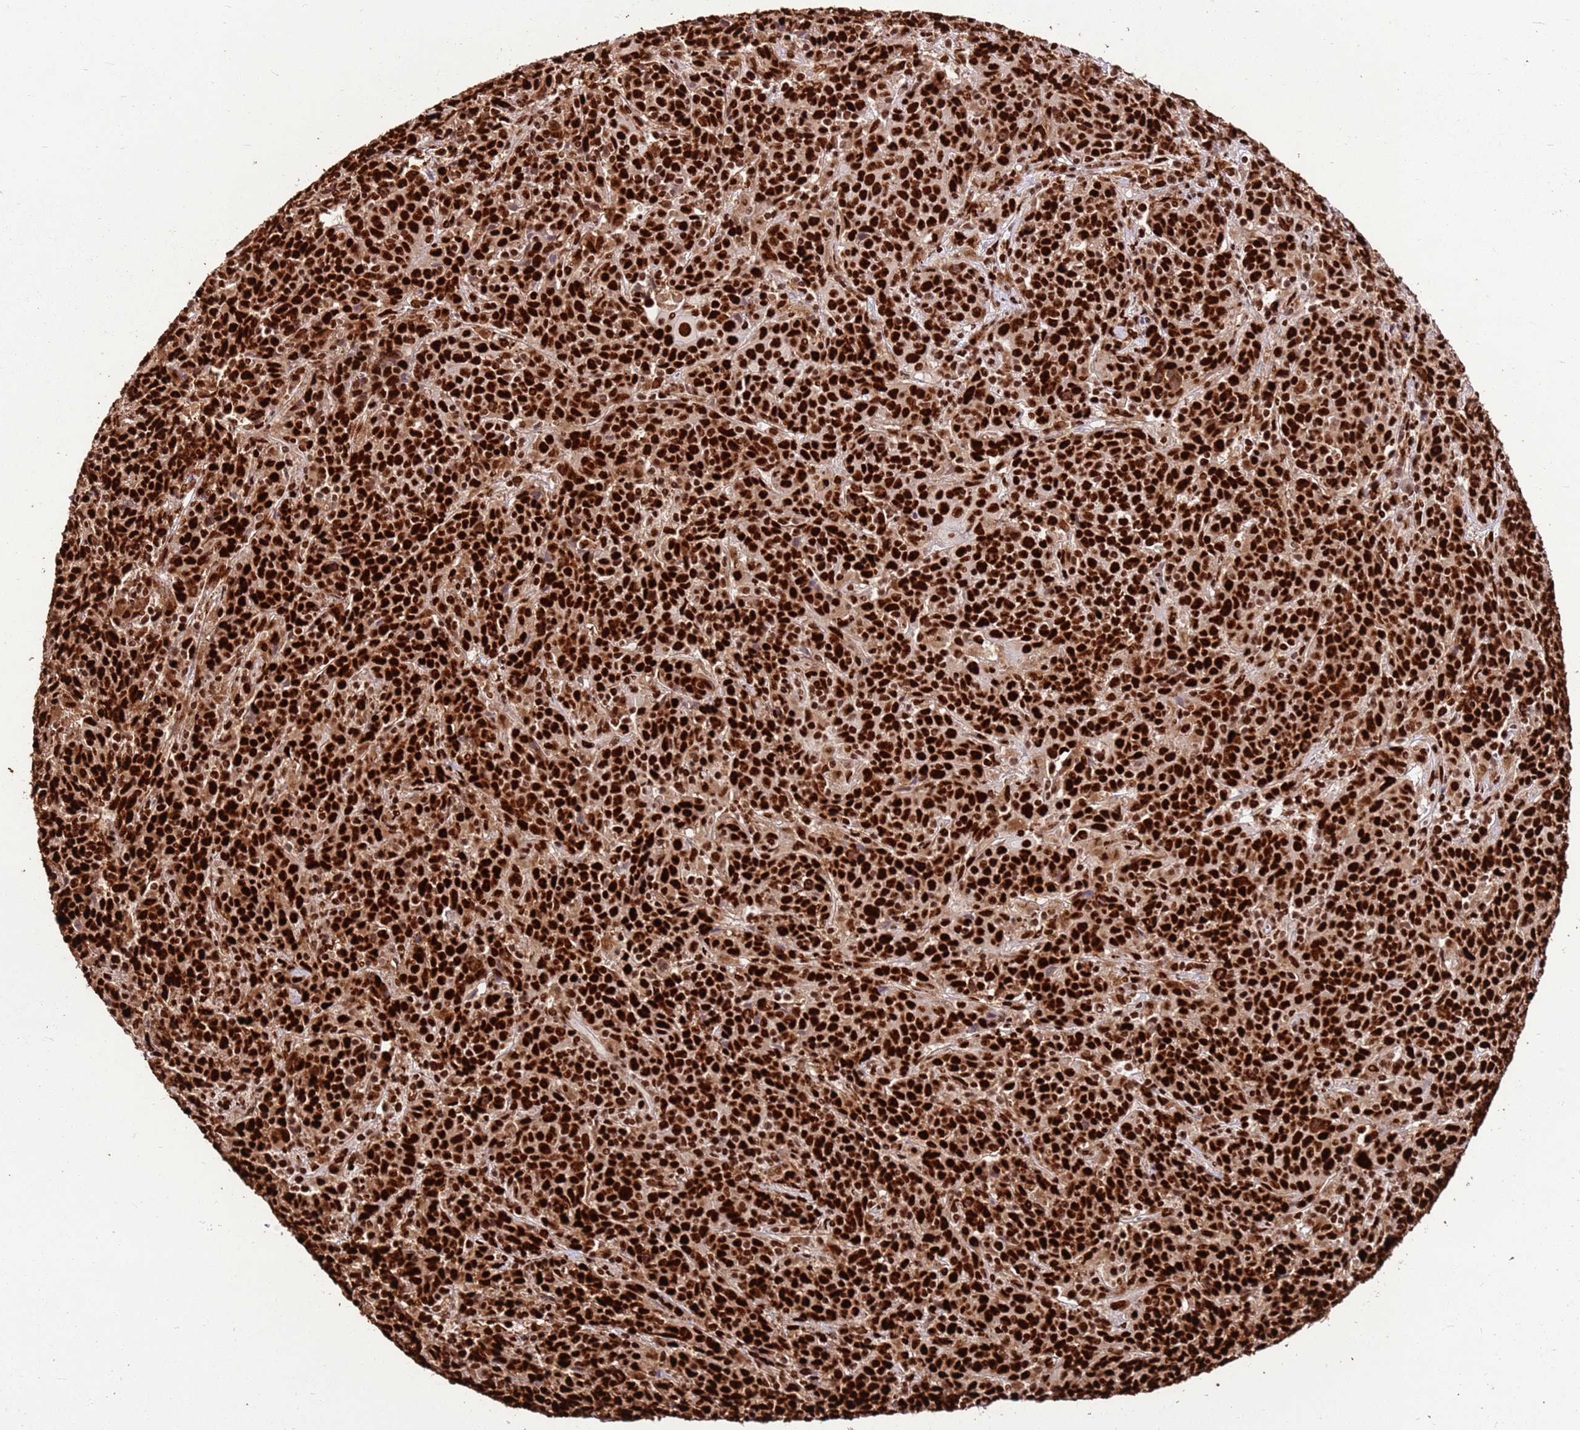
{"staining": {"intensity": "strong", "quantity": ">75%", "location": "nuclear"}, "tissue": "cervical cancer", "cell_type": "Tumor cells", "image_type": "cancer", "snomed": [{"axis": "morphology", "description": "Squamous cell carcinoma, NOS"}, {"axis": "topography", "description": "Cervix"}], "caption": "Immunohistochemistry (DAB (3,3'-diaminobenzidine)) staining of human squamous cell carcinoma (cervical) demonstrates strong nuclear protein staining in approximately >75% of tumor cells.", "gene": "HNRNPAB", "patient": {"sex": "female", "age": 67}}